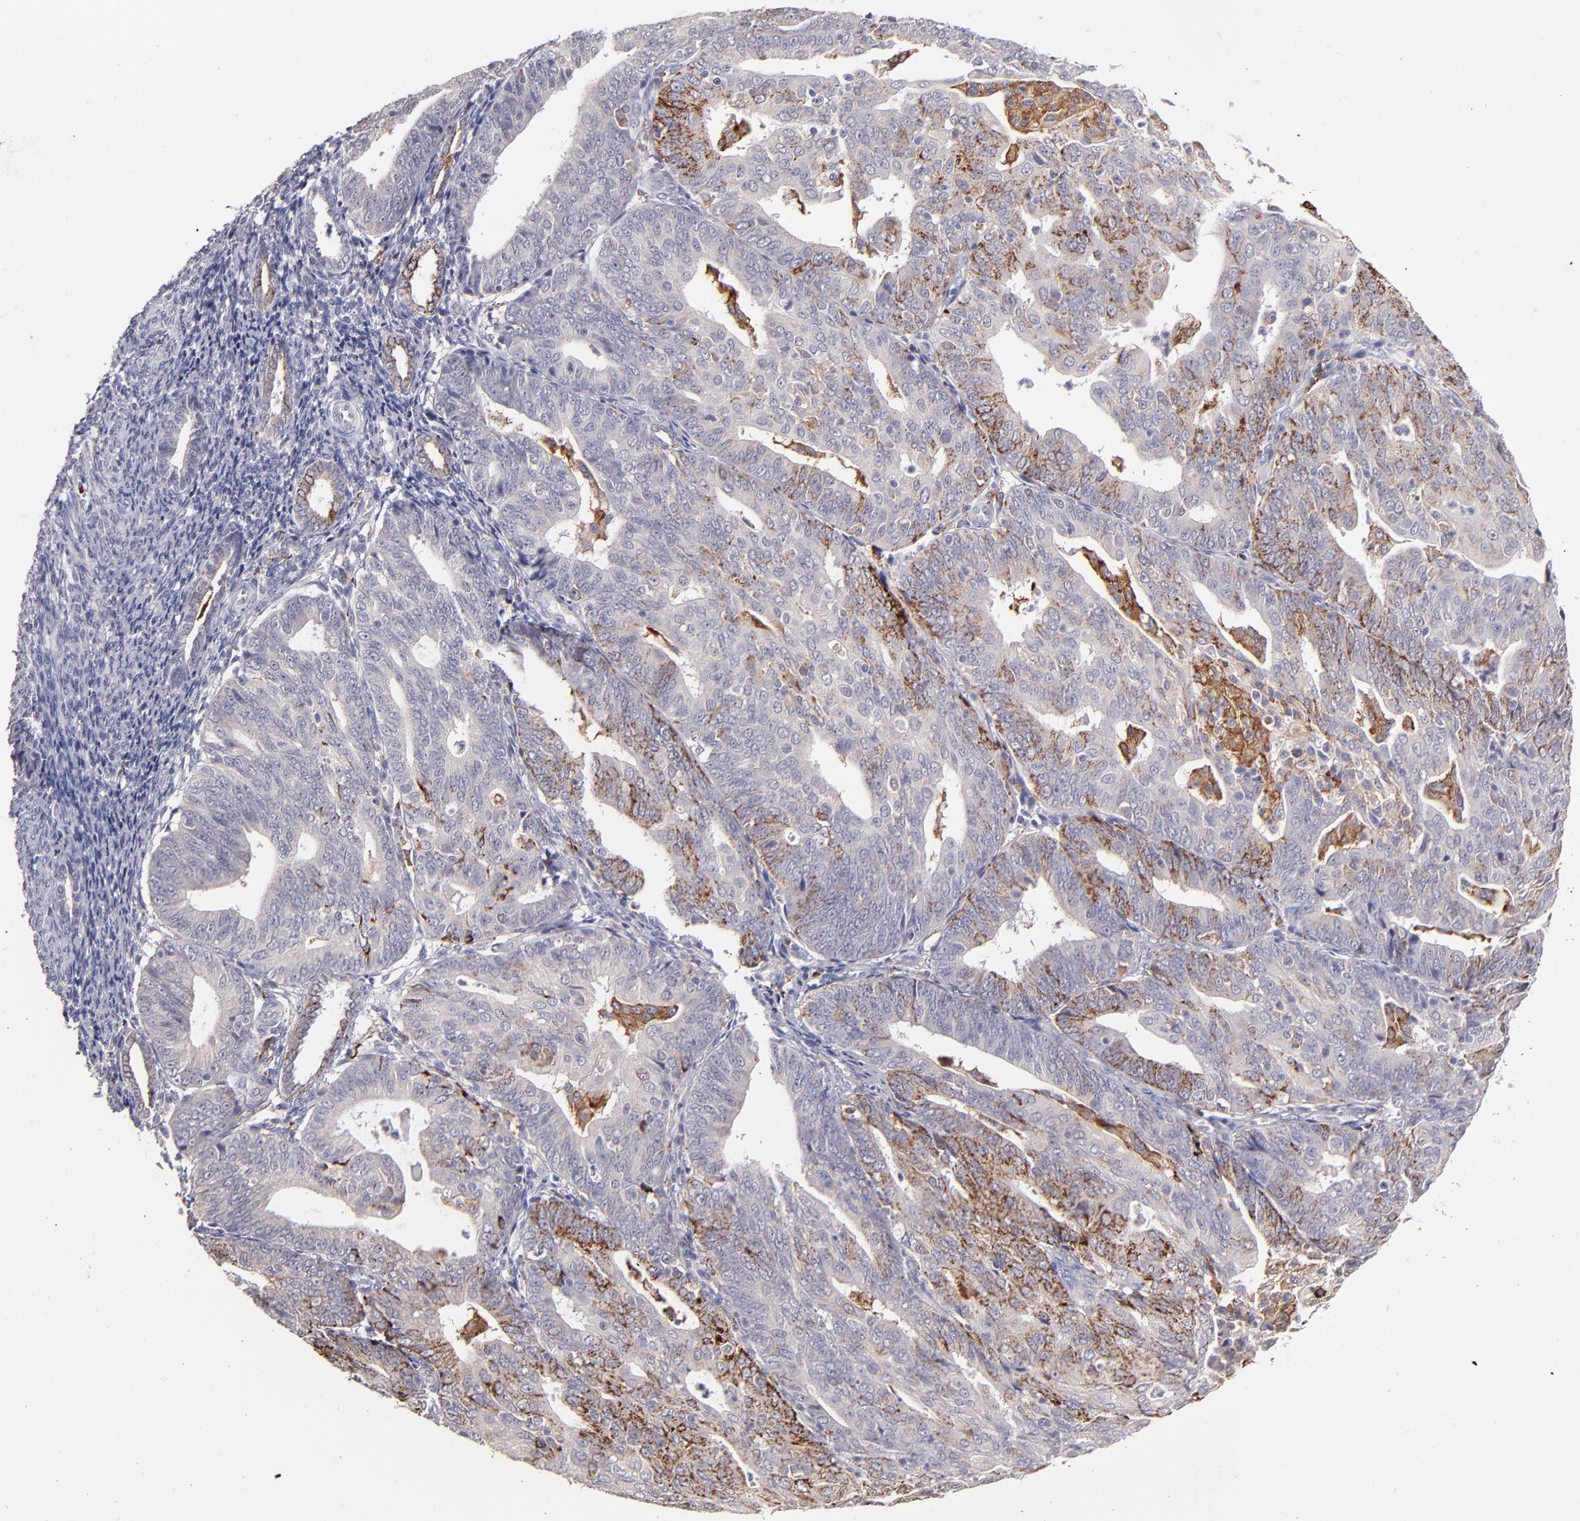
{"staining": {"intensity": "strong", "quantity": ">75%", "location": "cytoplasmic/membranous"}, "tissue": "endometrial cancer", "cell_type": "Tumor cells", "image_type": "cancer", "snomed": [{"axis": "morphology", "description": "Adenocarcinoma, NOS"}, {"axis": "topography", "description": "Endometrium"}], "caption": "Endometrial cancer (adenocarcinoma) stained for a protein displays strong cytoplasmic/membranous positivity in tumor cells.", "gene": "GLDC", "patient": {"sex": "female", "age": 56}}